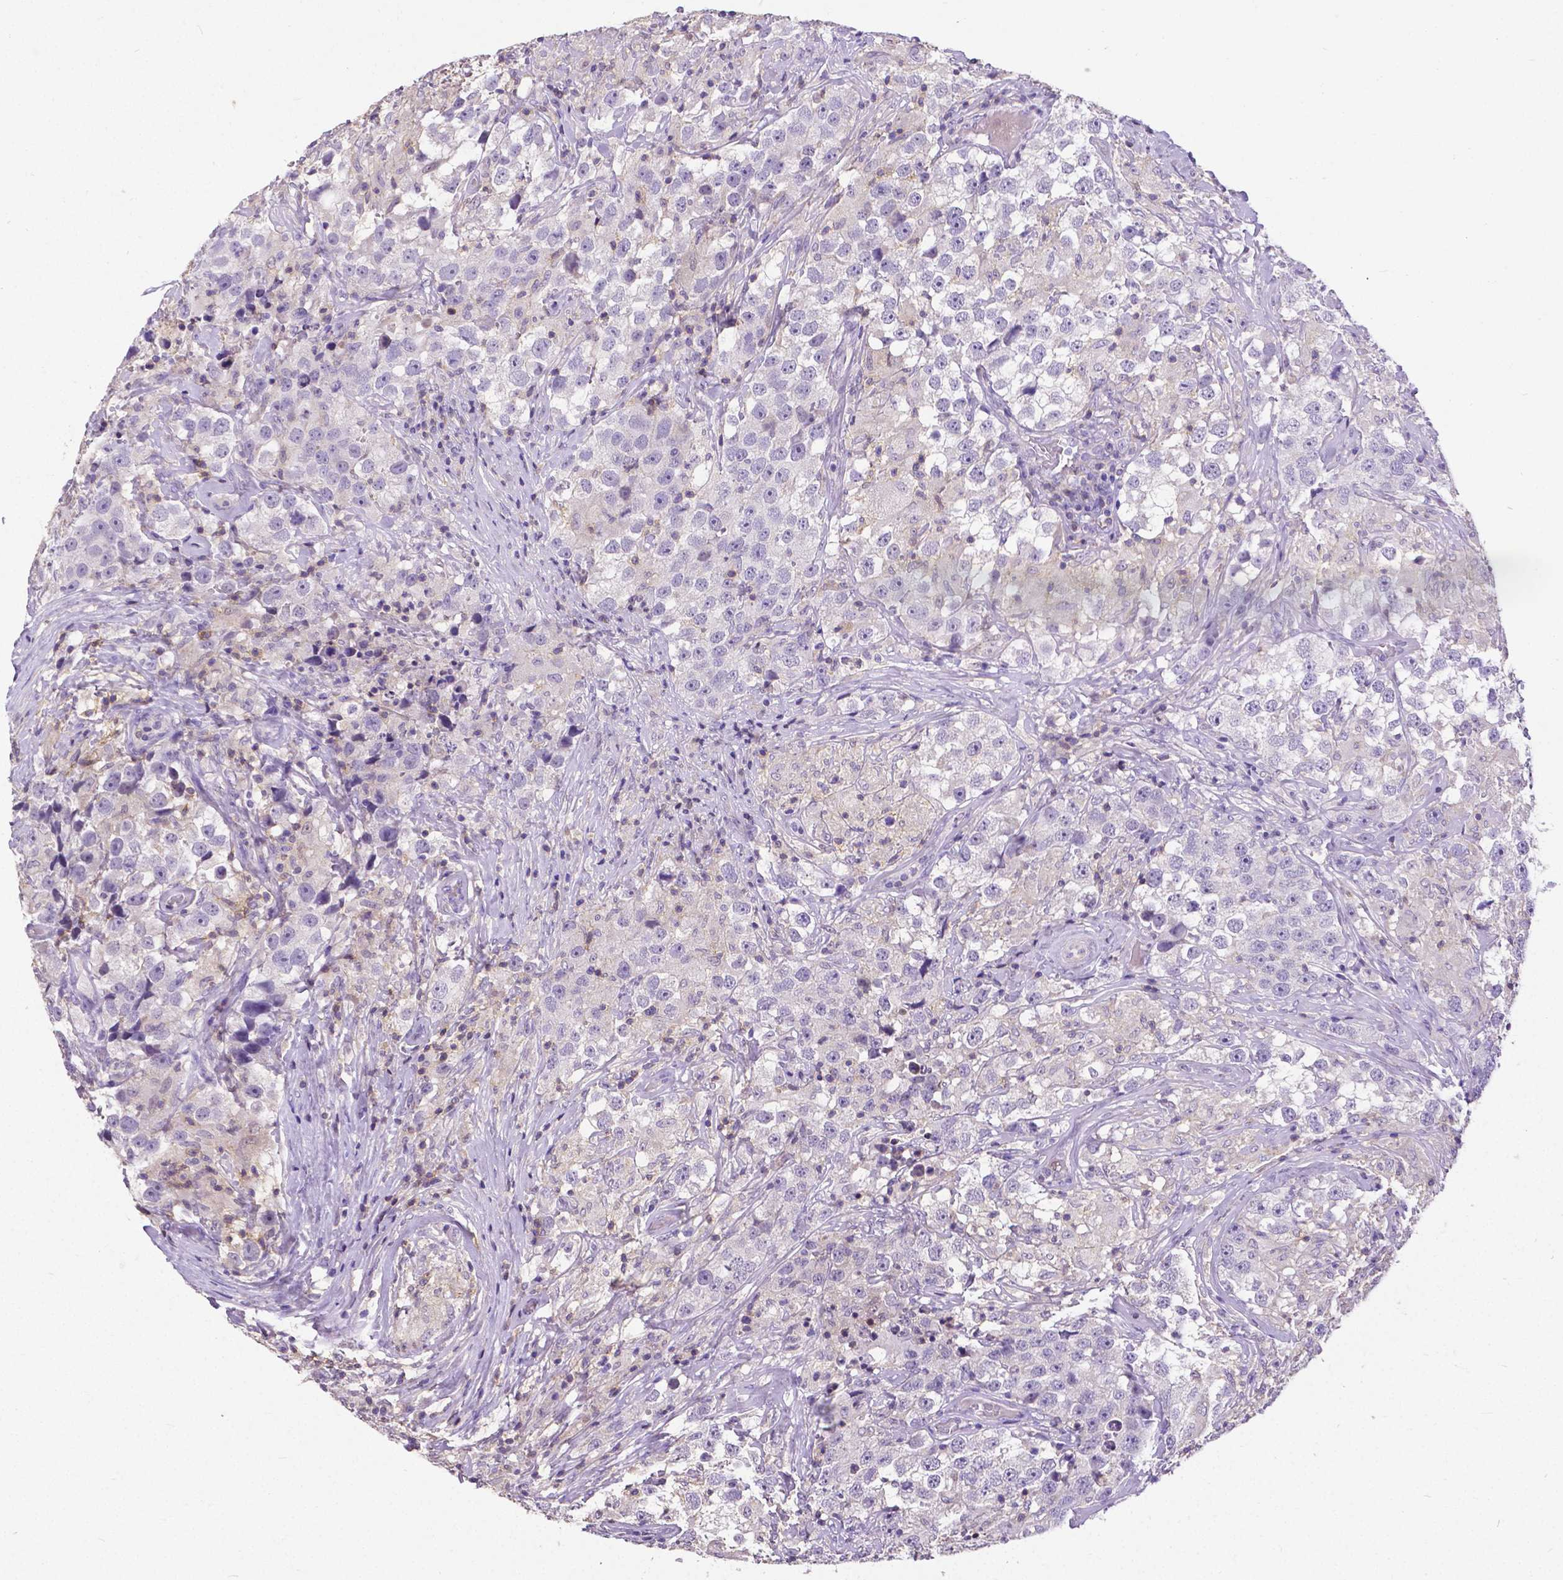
{"staining": {"intensity": "negative", "quantity": "none", "location": "none"}, "tissue": "testis cancer", "cell_type": "Tumor cells", "image_type": "cancer", "snomed": [{"axis": "morphology", "description": "Seminoma, NOS"}, {"axis": "topography", "description": "Testis"}], "caption": "There is no significant positivity in tumor cells of seminoma (testis).", "gene": "CD4", "patient": {"sex": "male", "age": 46}}